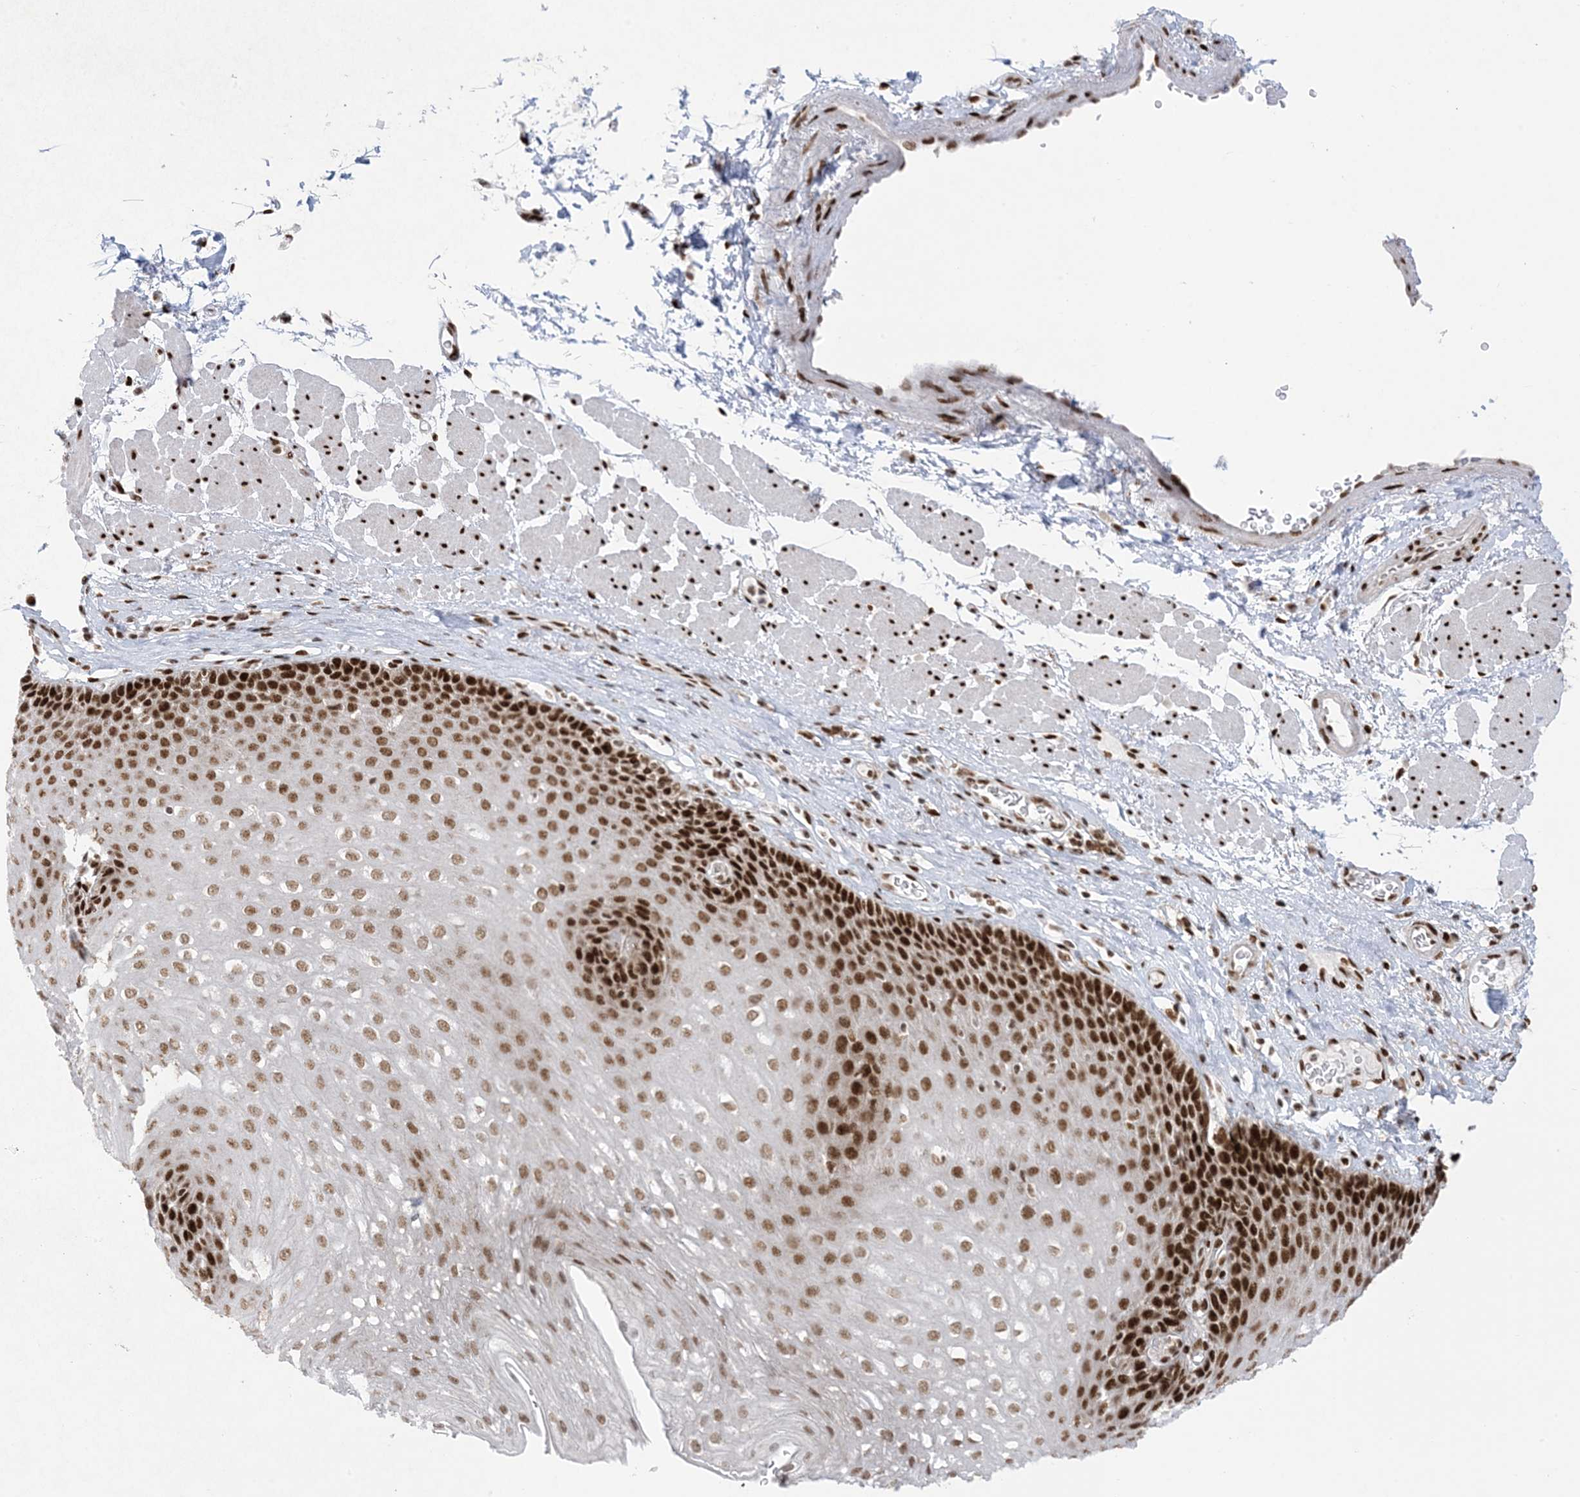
{"staining": {"intensity": "strong", "quantity": ">75%", "location": "nuclear"}, "tissue": "esophagus", "cell_type": "Squamous epithelial cells", "image_type": "normal", "snomed": [{"axis": "morphology", "description": "Normal tissue, NOS"}, {"axis": "topography", "description": "Esophagus"}], "caption": "The immunohistochemical stain shows strong nuclear expression in squamous epithelial cells of normal esophagus. The staining is performed using DAB brown chromogen to label protein expression. The nuclei are counter-stained blue using hematoxylin.", "gene": "PKNOX2", "patient": {"sex": "female", "age": 66}}